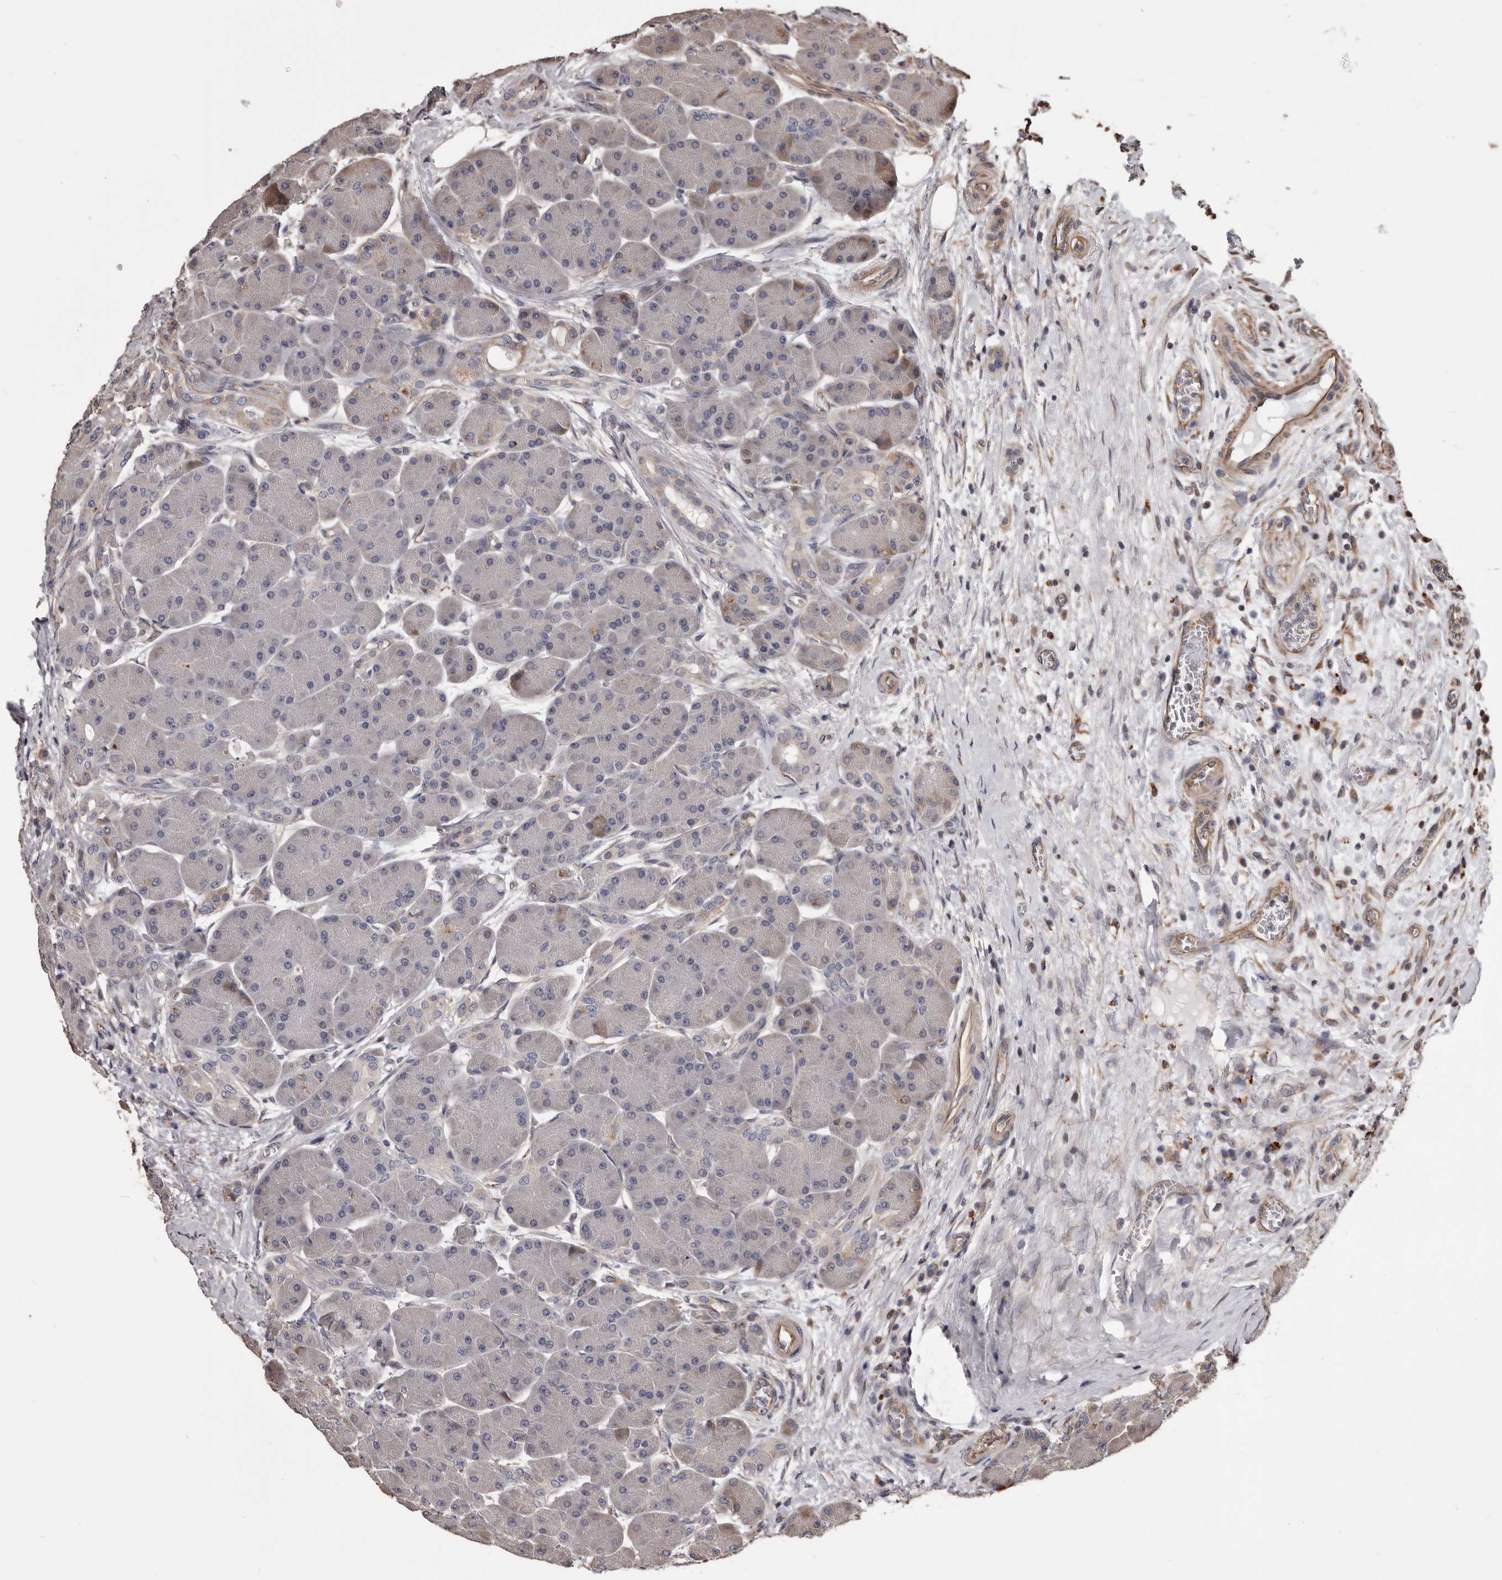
{"staining": {"intensity": "weak", "quantity": "<25%", "location": "cytoplasmic/membranous"}, "tissue": "pancreas", "cell_type": "Exocrine glandular cells", "image_type": "normal", "snomed": [{"axis": "morphology", "description": "Normal tissue, NOS"}, {"axis": "topography", "description": "Pancreas"}], "caption": "Normal pancreas was stained to show a protein in brown. There is no significant staining in exocrine glandular cells.", "gene": "CEP104", "patient": {"sex": "male", "age": 63}}